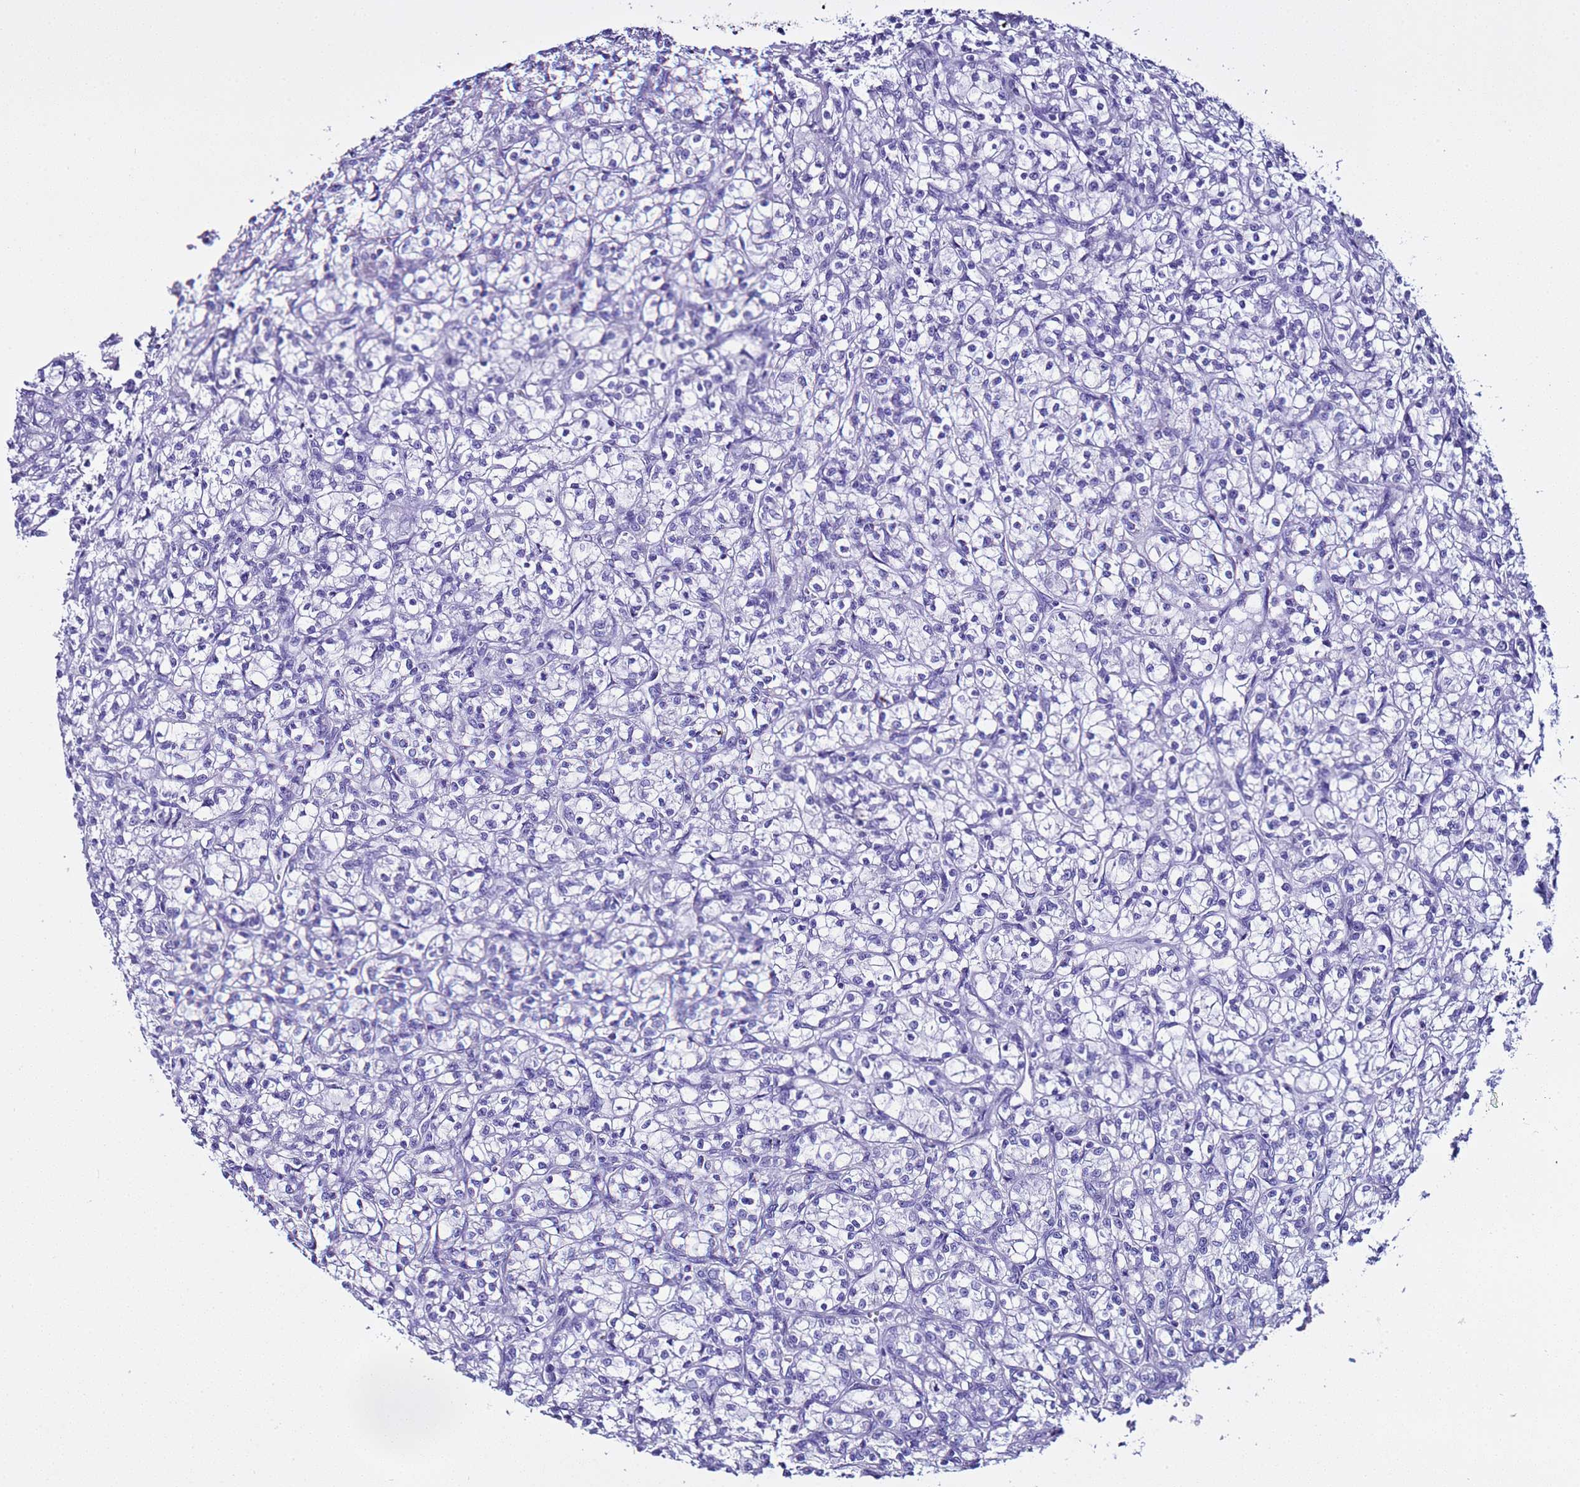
{"staining": {"intensity": "negative", "quantity": "none", "location": "none"}, "tissue": "renal cancer", "cell_type": "Tumor cells", "image_type": "cancer", "snomed": [{"axis": "morphology", "description": "Adenocarcinoma, NOS"}, {"axis": "topography", "description": "Kidney"}], "caption": "Renal adenocarcinoma was stained to show a protein in brown. There is no significant positivity in tumor cells. The staining was performed using DAB (3,3'-diaminobenzidine) to visualize the protein expression in brown, while the nuclei were stained in blue with hematoxylin (Magnification: 20x).", "gene": "LCMT1", "patient": {"sex": "female", "age": 59}}